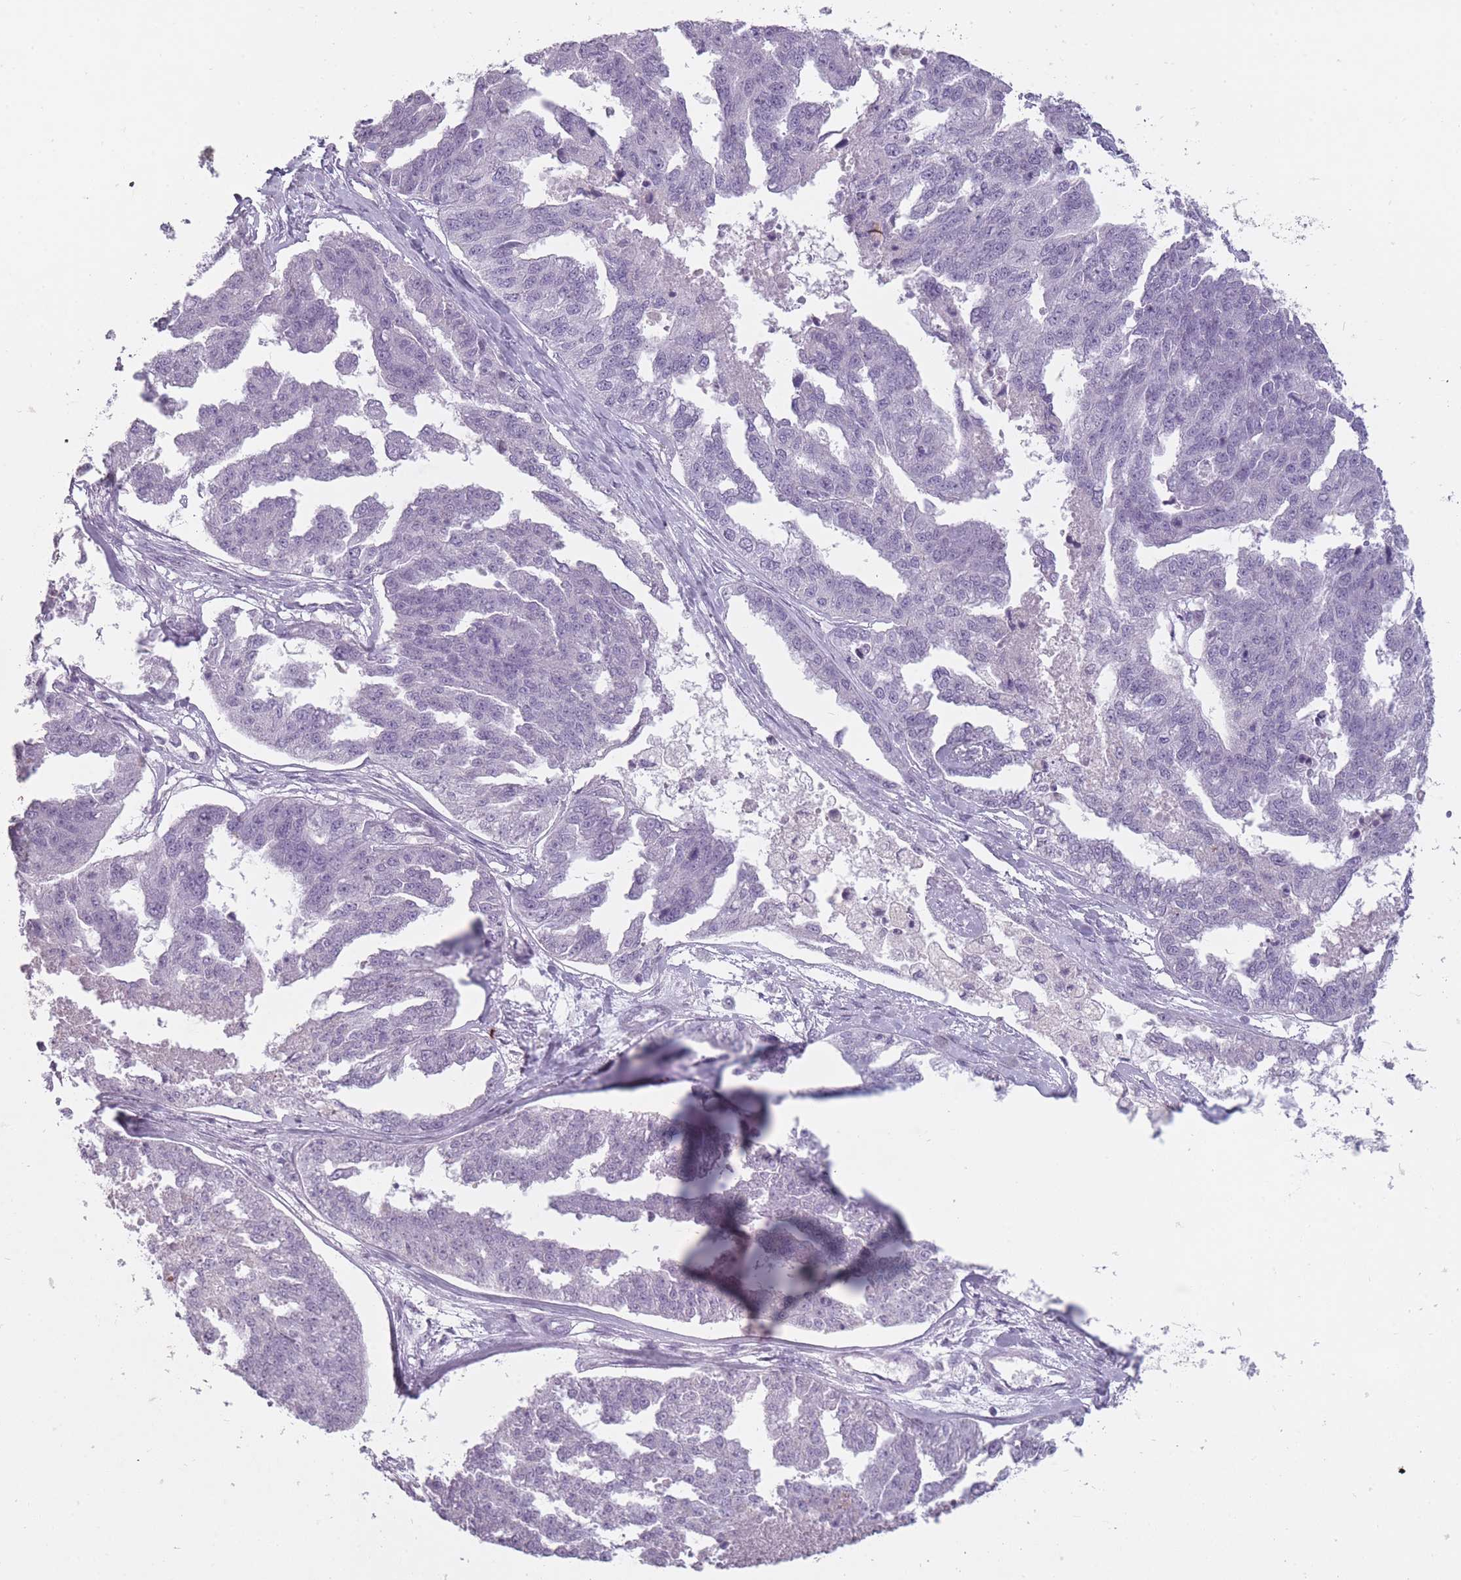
{"staining": {"intensity": "negative", "quantity": "none", "location": "none"}, "tissue": "ovarian cancer", "cell_type": "Tumor cells", "image_type": "cancer", "snomed": [{"axis": "morphology", "description": "Cystadenocarcinoma, serous, NOS"}, {"axis": "topography", "description": "Ovary"}], "caption": "Ovarian cancer (serous cystadenocarcinoma) stained for a protein using immunohistochemistry displays no positivity tumor cells.", "gene": "RFX4", "patient": {"sex": "female", "age": 58}}